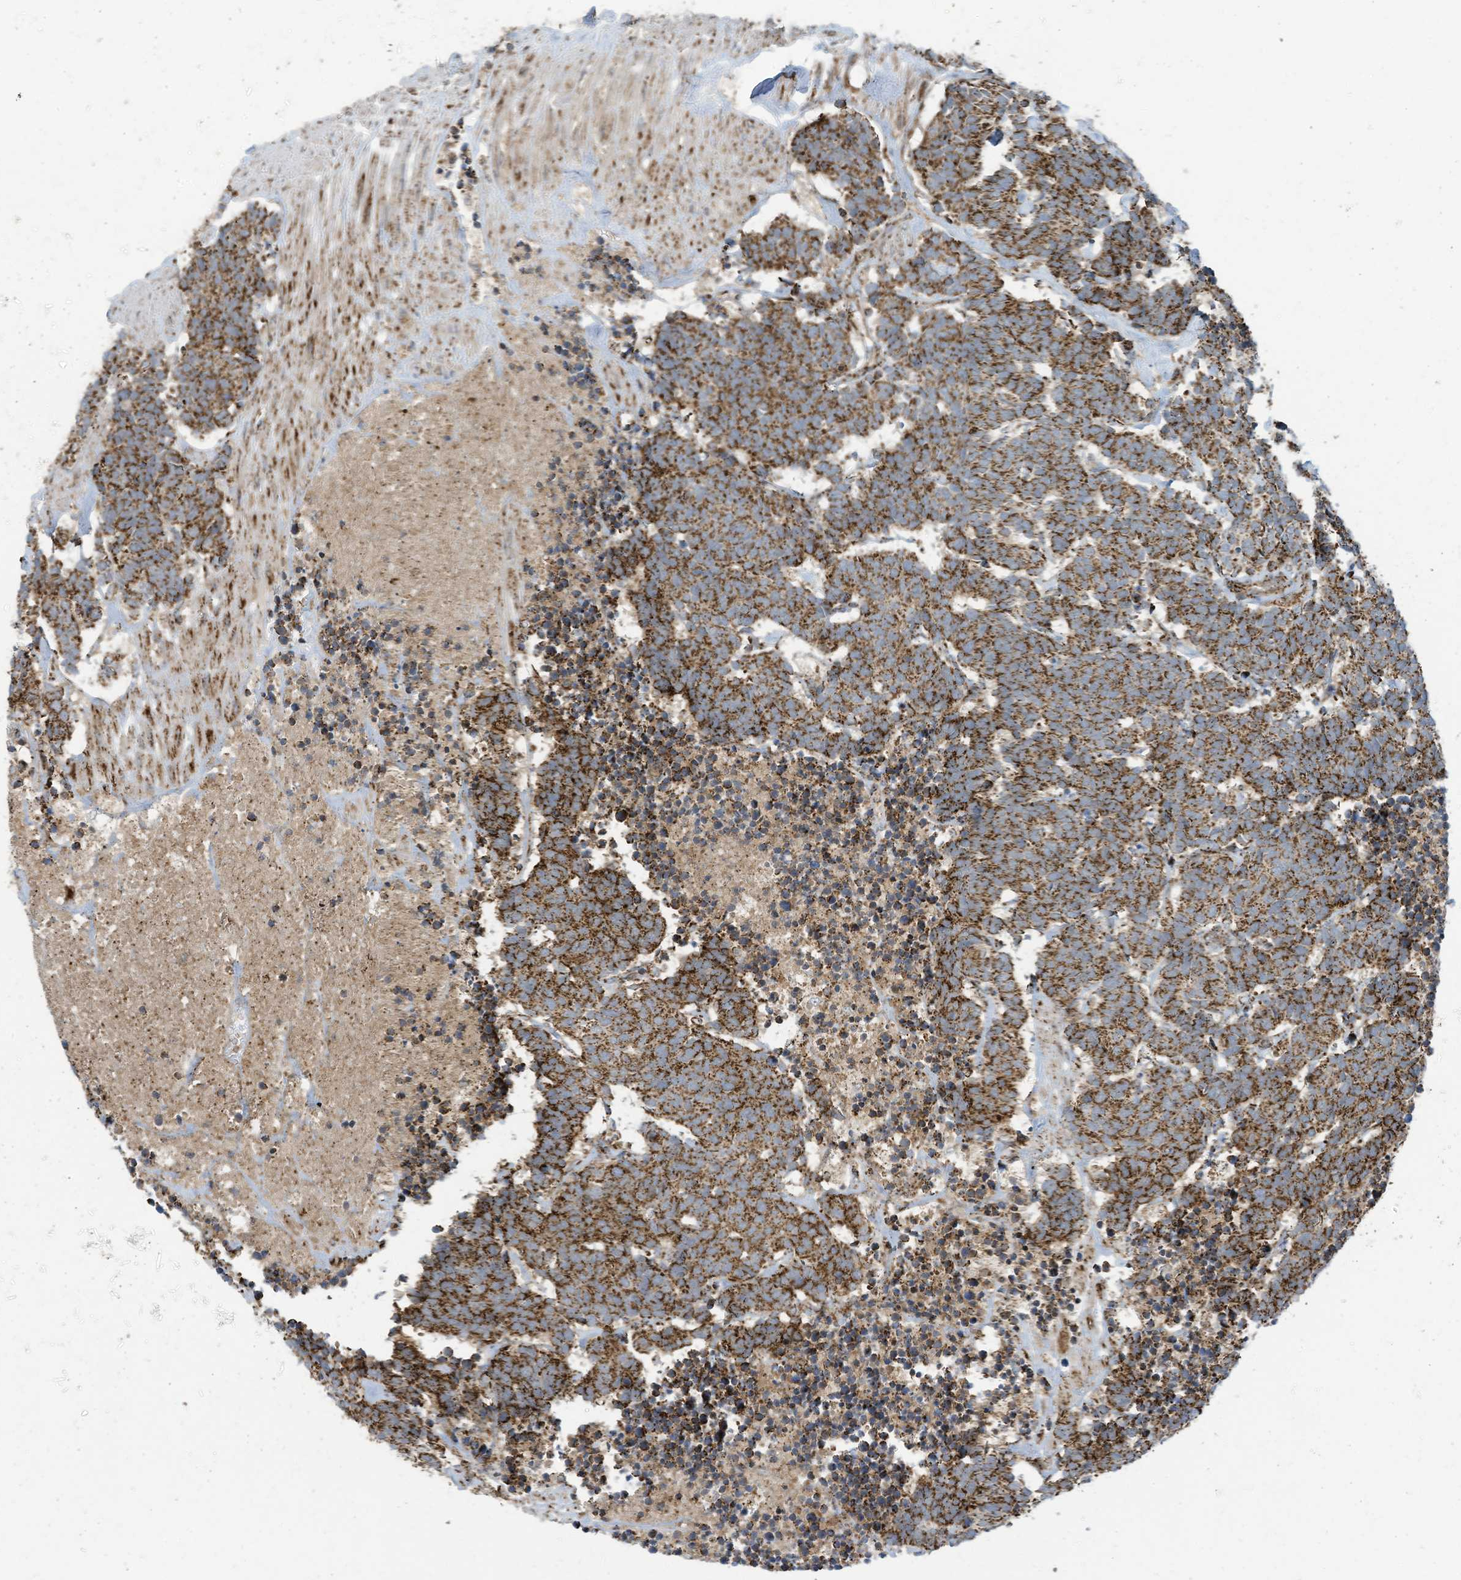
{"staining": {"intensity": "strong", "quantity": ">75%", "location": "cytoplasmic/membranous"}, "tissue": "carcinoid", "cell_type": "Tumor cells", "image_type": "cancer", "snomed": [{"axis": "morphology", "description": "Carcinoma, NOS"}, {"axis": "morphology", "description": "Carcinoid, malignant, NOS"}, {"axis": "topography", "description": "Urinary bladder"}], "caption": "An immunohistochemistry histopathology image of tumor tissue is shown. Protein staining in brown shows strong cytoplasmic/membranous positivity in carcinoid within tumor cells.", "gene": "COX10", "patient": {"sex": "male", "age": 57}}